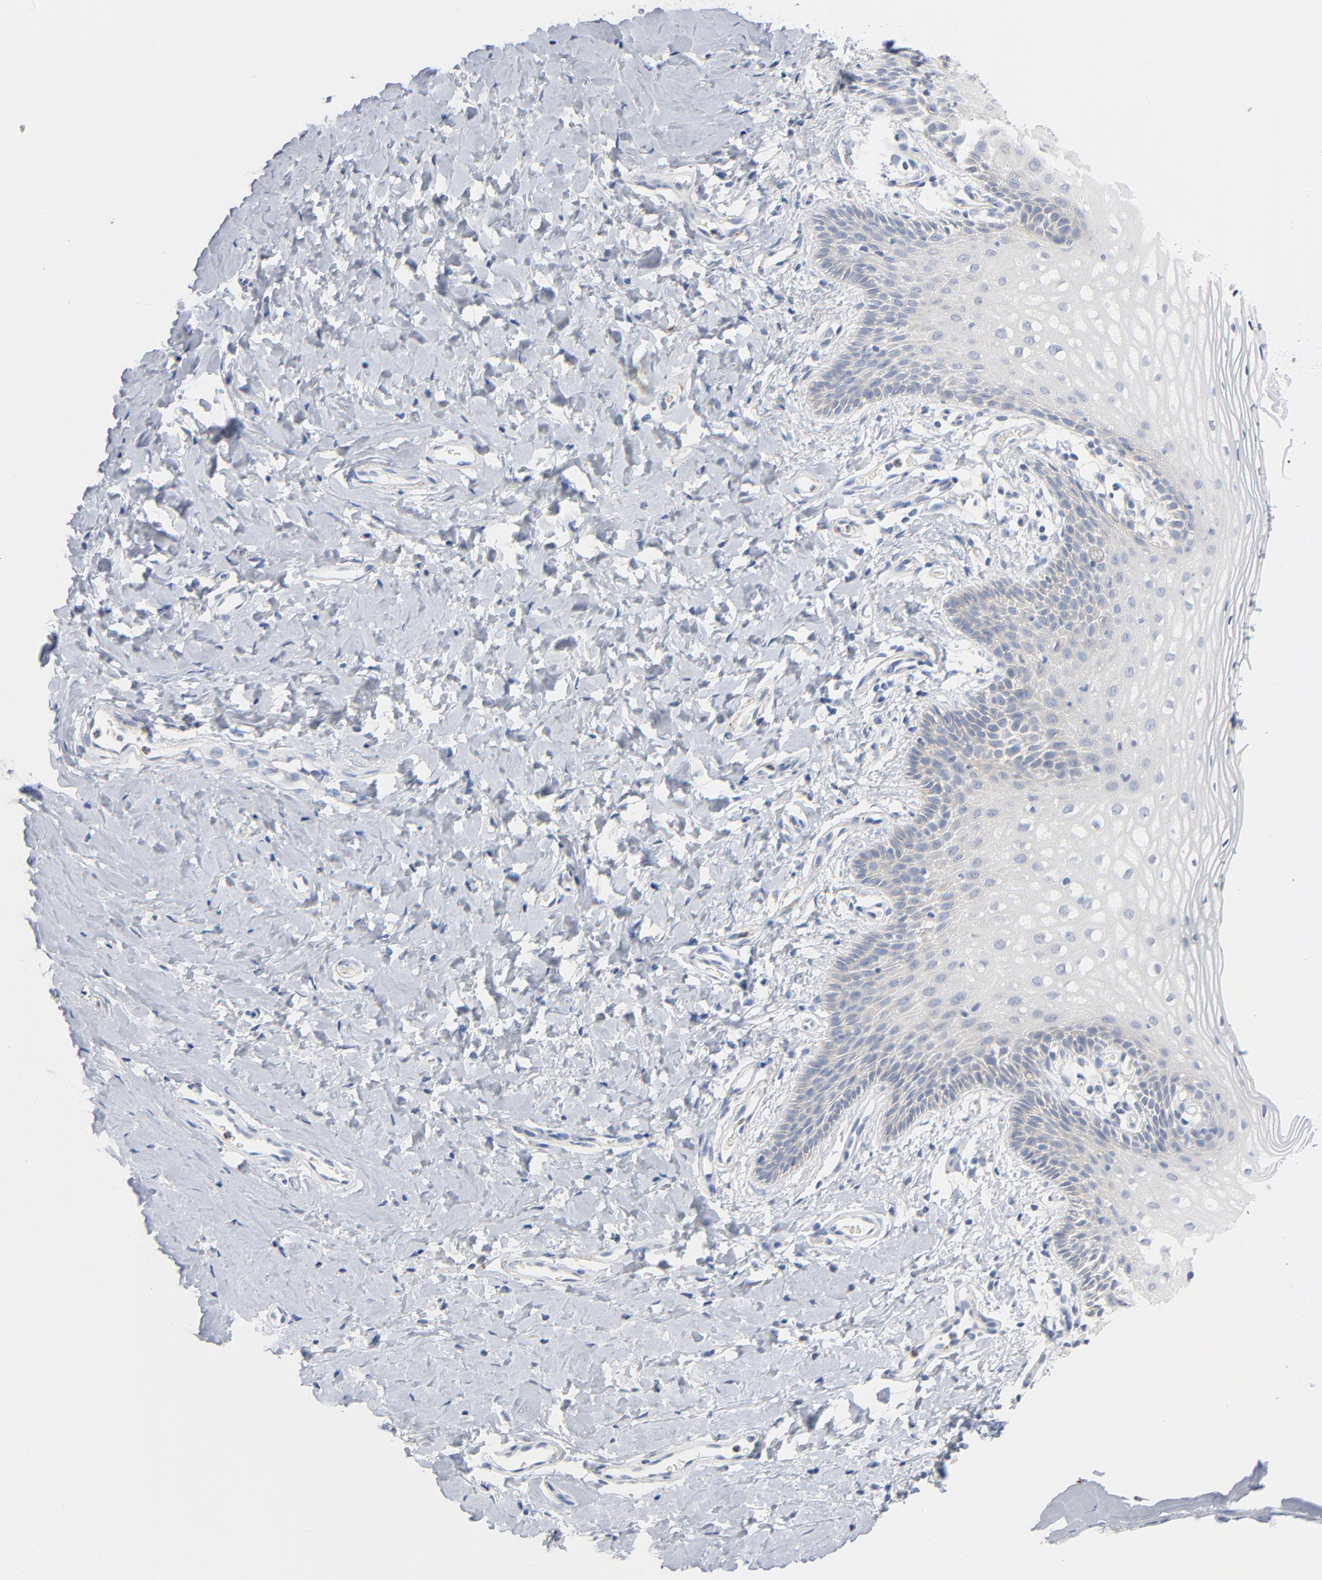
{"staining": {"intensity": "negative", "quantity": "none", "location": "none"}, "tissue": "vagina", "cell_type": "Squamous epithelial cells", "image_type": "normal", "snomed": [{"axis": "morphology", "description": "Normal tissue, NOS"}, {"axis": "topography", "description": "Vagina"}], "caption": "The immunohistochemistry image has no significant expression in squamous epithelial cells of vagina.", "gene": "IFT43", "patient": {"sex": "female", "age": 55}}